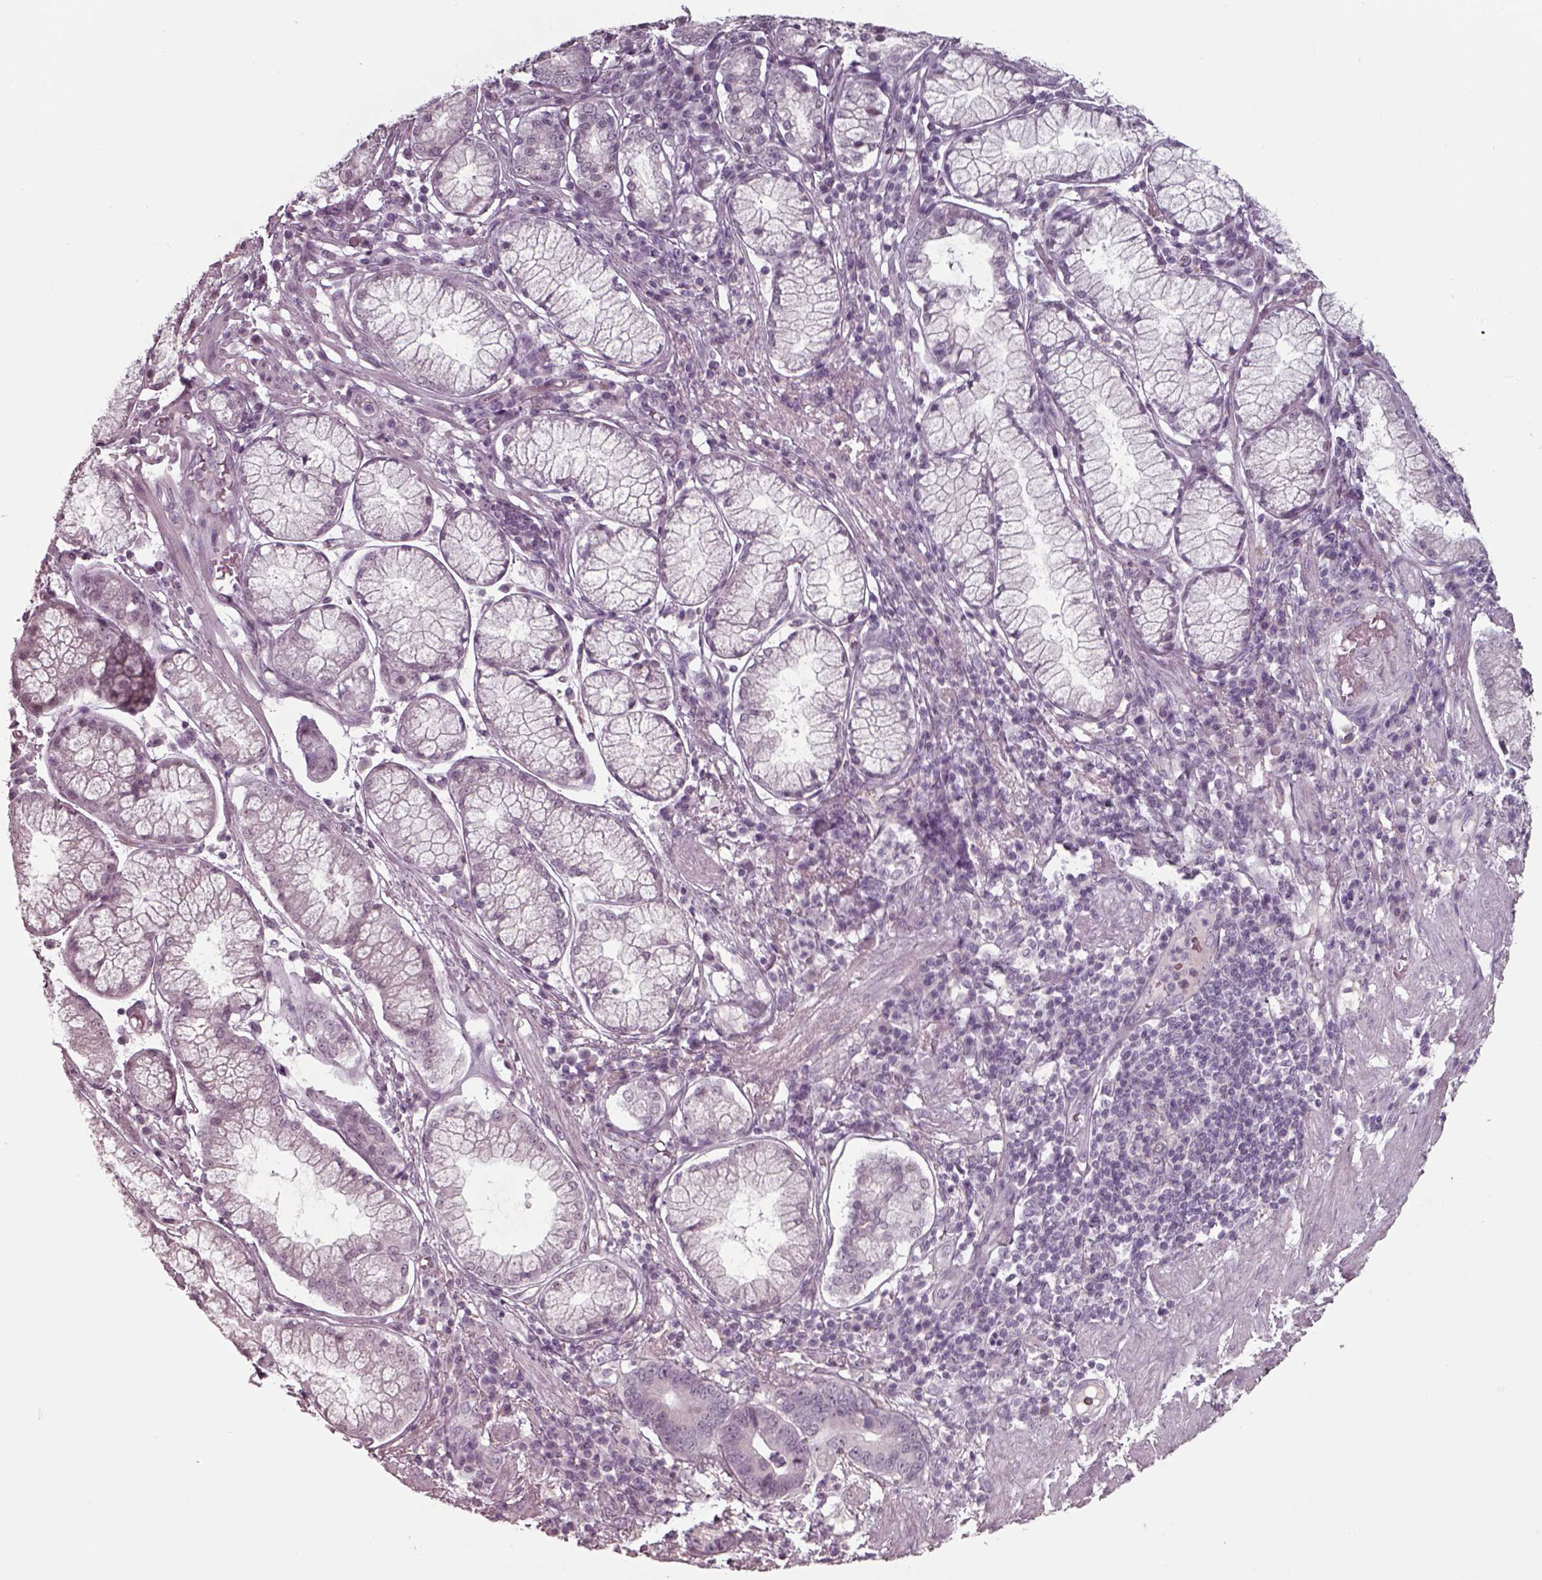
{"staining": {"intensity": "negative", "quantity": "none", "location": "none"}, "tissue": "stomach cancer", "cell_type": "Tumor cells", "image_type": "cancer", "snomed": [{"axis": "morphology", "description": "Adenocarcinoma, NOS"}, {"axis": "topography", "description": "Stomach"}], "caption": "This is a image of immunohistochemistry (IHC) staining of stomach cancer, which shows no expression in tumor cells. (DAB (3,3'-diaminobenzidine) immunohistochemistry with hematoxylin counter stain).", "gene": "SEPTIN14", "patient": {"sex": "male", "age": 84}}